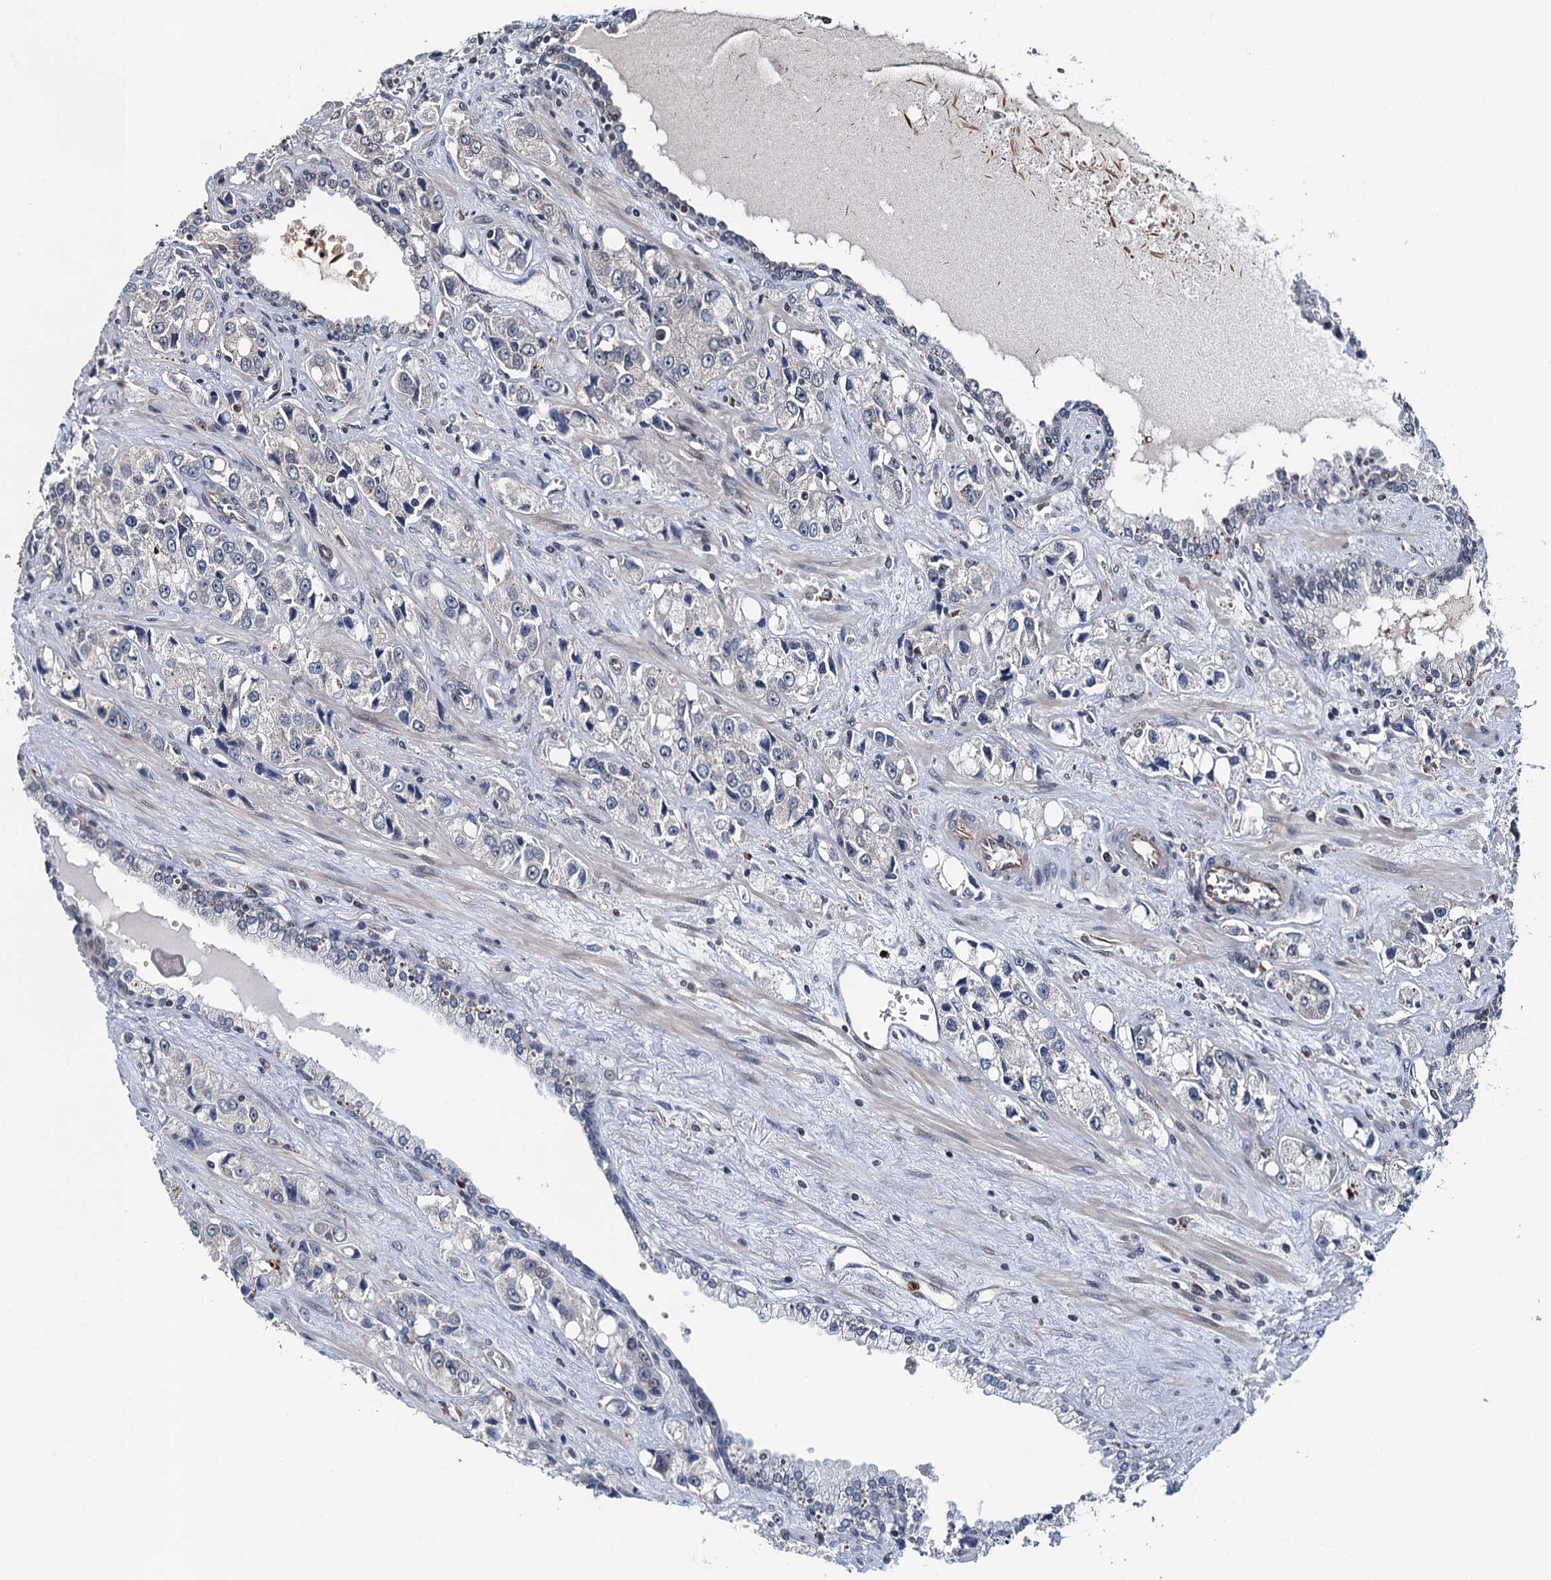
{"staining": {"intensity": "negative", "quantity": "none", "location": "none"}, "tissue": "prostate cancer", "cell_type": "Tumor cells", "image_type": "cancer", "snomed": [{"axis": "morphology", "description": "Adenocarcinoma, High grade"}, {"axis": "topography", "description": "Prostate"}], "caption": "Tumor cells are negative for protein expression in human prostate cancer (adenocarcinoma (high-grade)).", "gene": "WHAMM", "patient": {"sex": "male", "age": 74}}